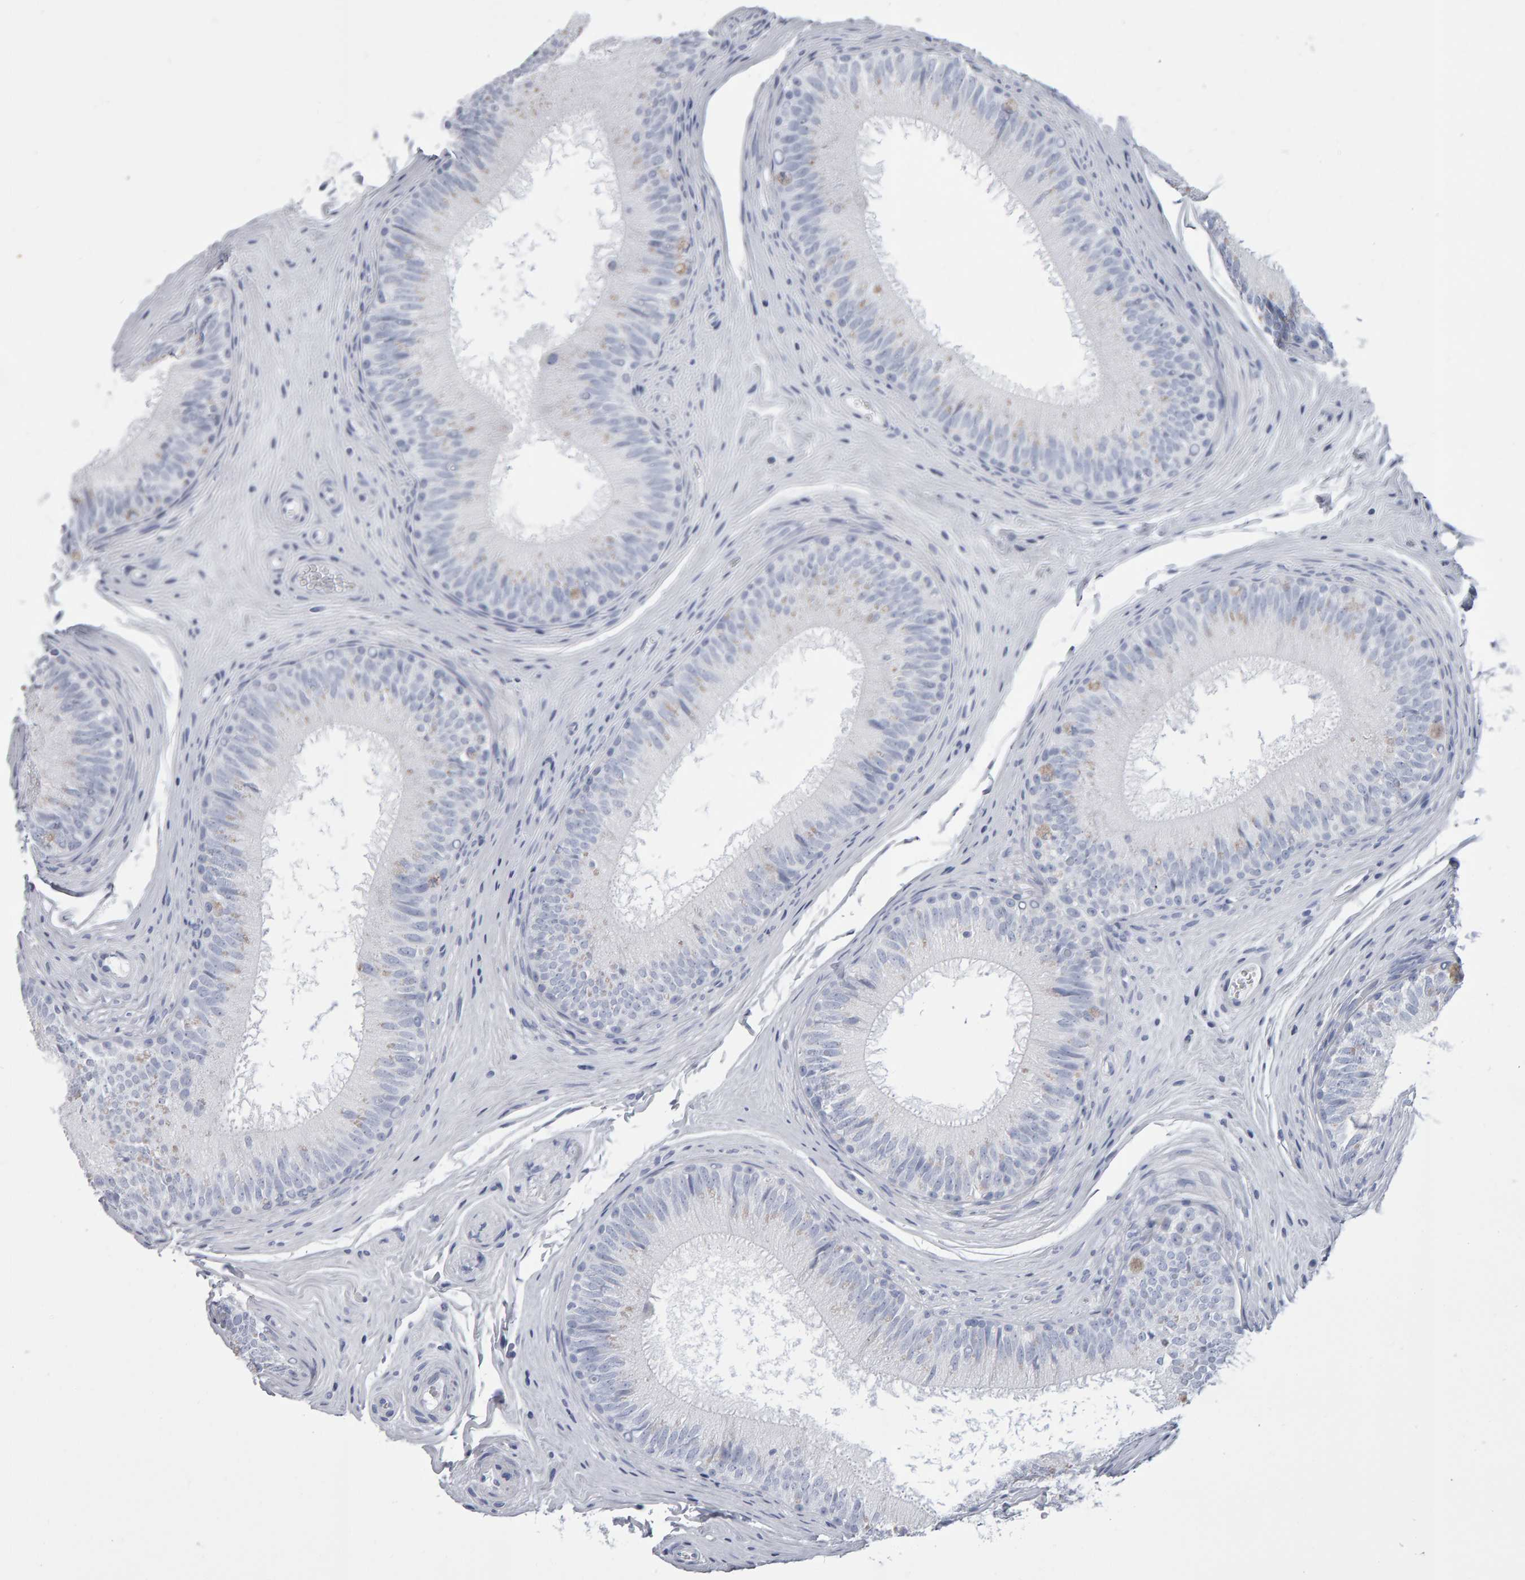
{"staining": {"intensity": "negative", "quantity": "none", "location": "none"}, "tissue": "epididymis", "cell_type": "Glandular cells", "image_type": "normal", "snomed": [{"axis": "morphology", "description": "Normal tissue, NOS"}, {"axis": "topography", "description": "Epididymis"}], "caption": "Immunohistochemistry (IHC) of normal human epididymis demonstrates no staining in glandular cells. The staining was performed using DAB (3,3'-diaminobenzidine) to visualize the protein expression in brown, while the nuclei were stained in blue with hematoxylin (Magnification: 20x).", "gene": "NCDN", "patient": {"sex": "male", "age": 32}}